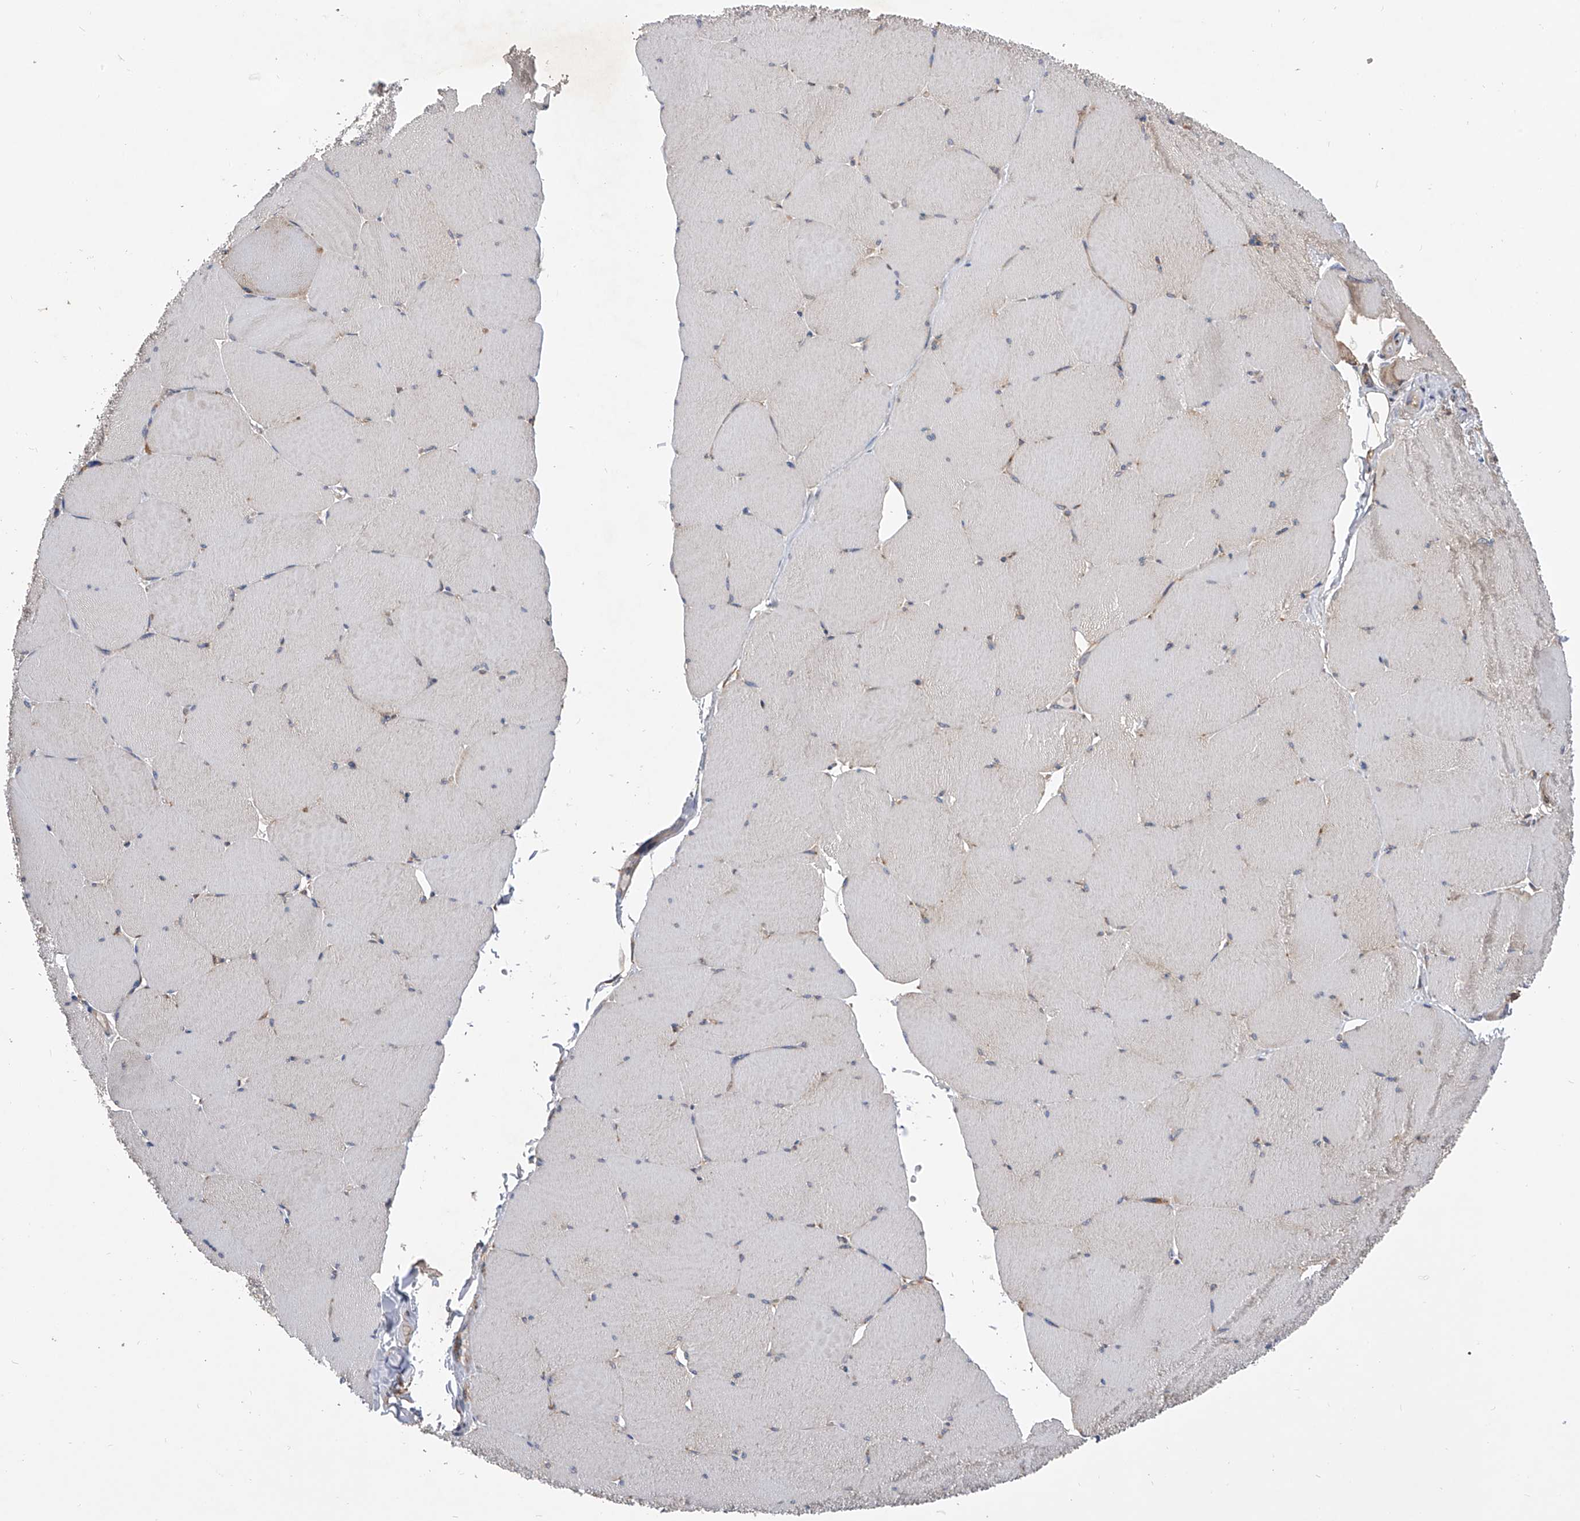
{"staining": {"intensity": "moderate", "quantity": "<25%", "location": "cytoplasmic/membranous"}, "tissue": "skeletal muscle", "cell_type": "Myocytes", "image_type": "normal", "snomed": [{"axis": "morphology", "description": "Normal tissue, NOS"}, {"axis": "topography", "description": "Skeletal muscle"}, {"axis": "topography", "description": "Head-Neck"}], "caption": "A brown stain labels moderate cytoplasmic/membranous positivity of a protein in myocytes of benign human skeletal muscle. (Stains: DAB in brown, nuclei in blue, Microscopy: brightfield microscopy at high magnification).", "gene": "CFAP410", "patient": {"sex": "male", "age": 66}}